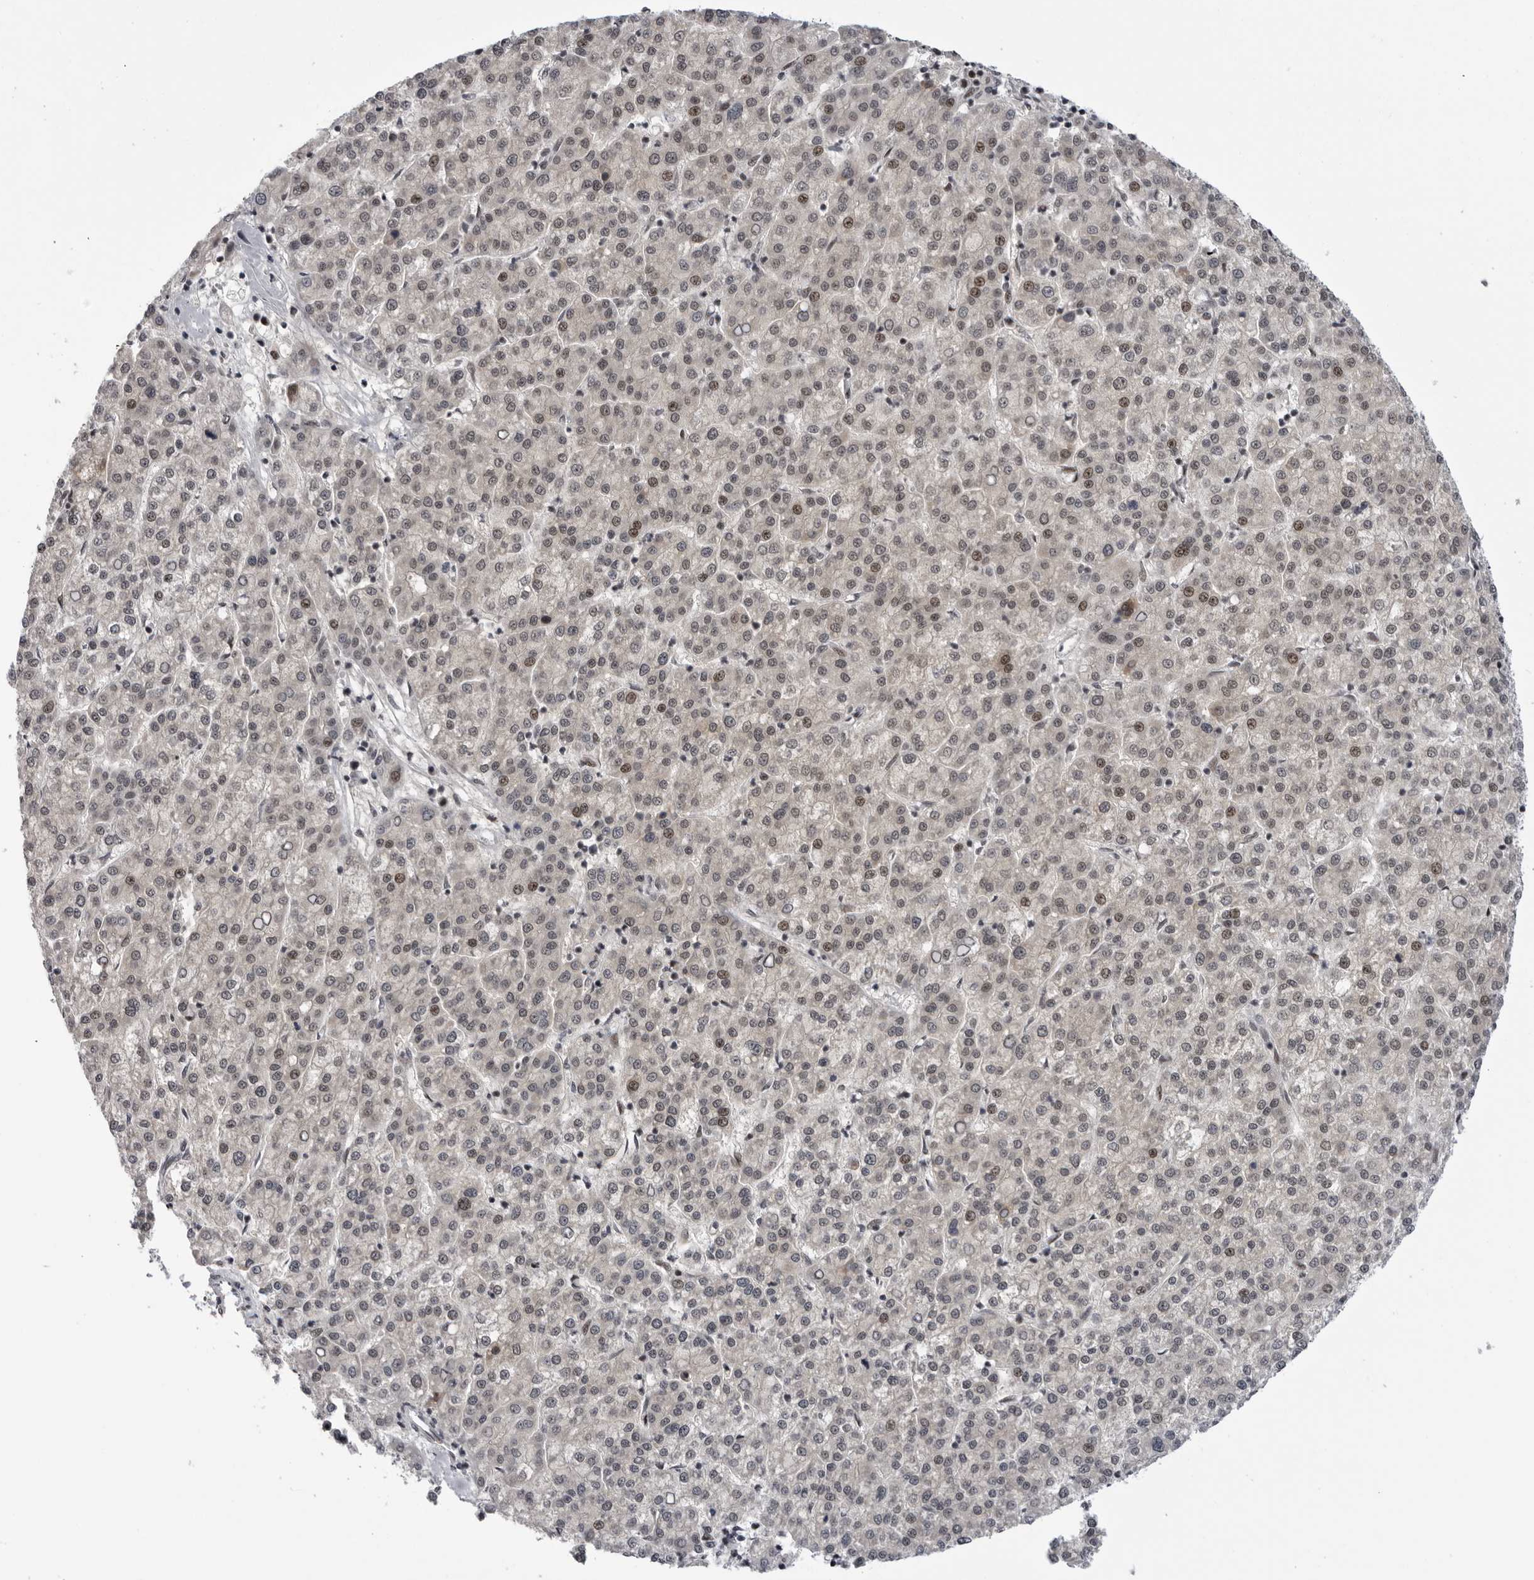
{"staining": {"intensity": "weak", "quantity": "25%-75%", "location": "nuclear"}, "tissue": "liver cancer", "cell_type": "Tumor cells", "image_type": "cancer", "snomed": [{"axis": "morphology", "description": "Carcinoma, Hepatocellular, NOS"}, {"axis": "topography", "description": "Liver"}], "caption": "Protein analysis of liver cancer tissue demonstrates weak nuclear expression in approximately 25%-75% of tumor cells.", "gene": "ALPK2", "patient": {"sex": "female", "age": 58}}